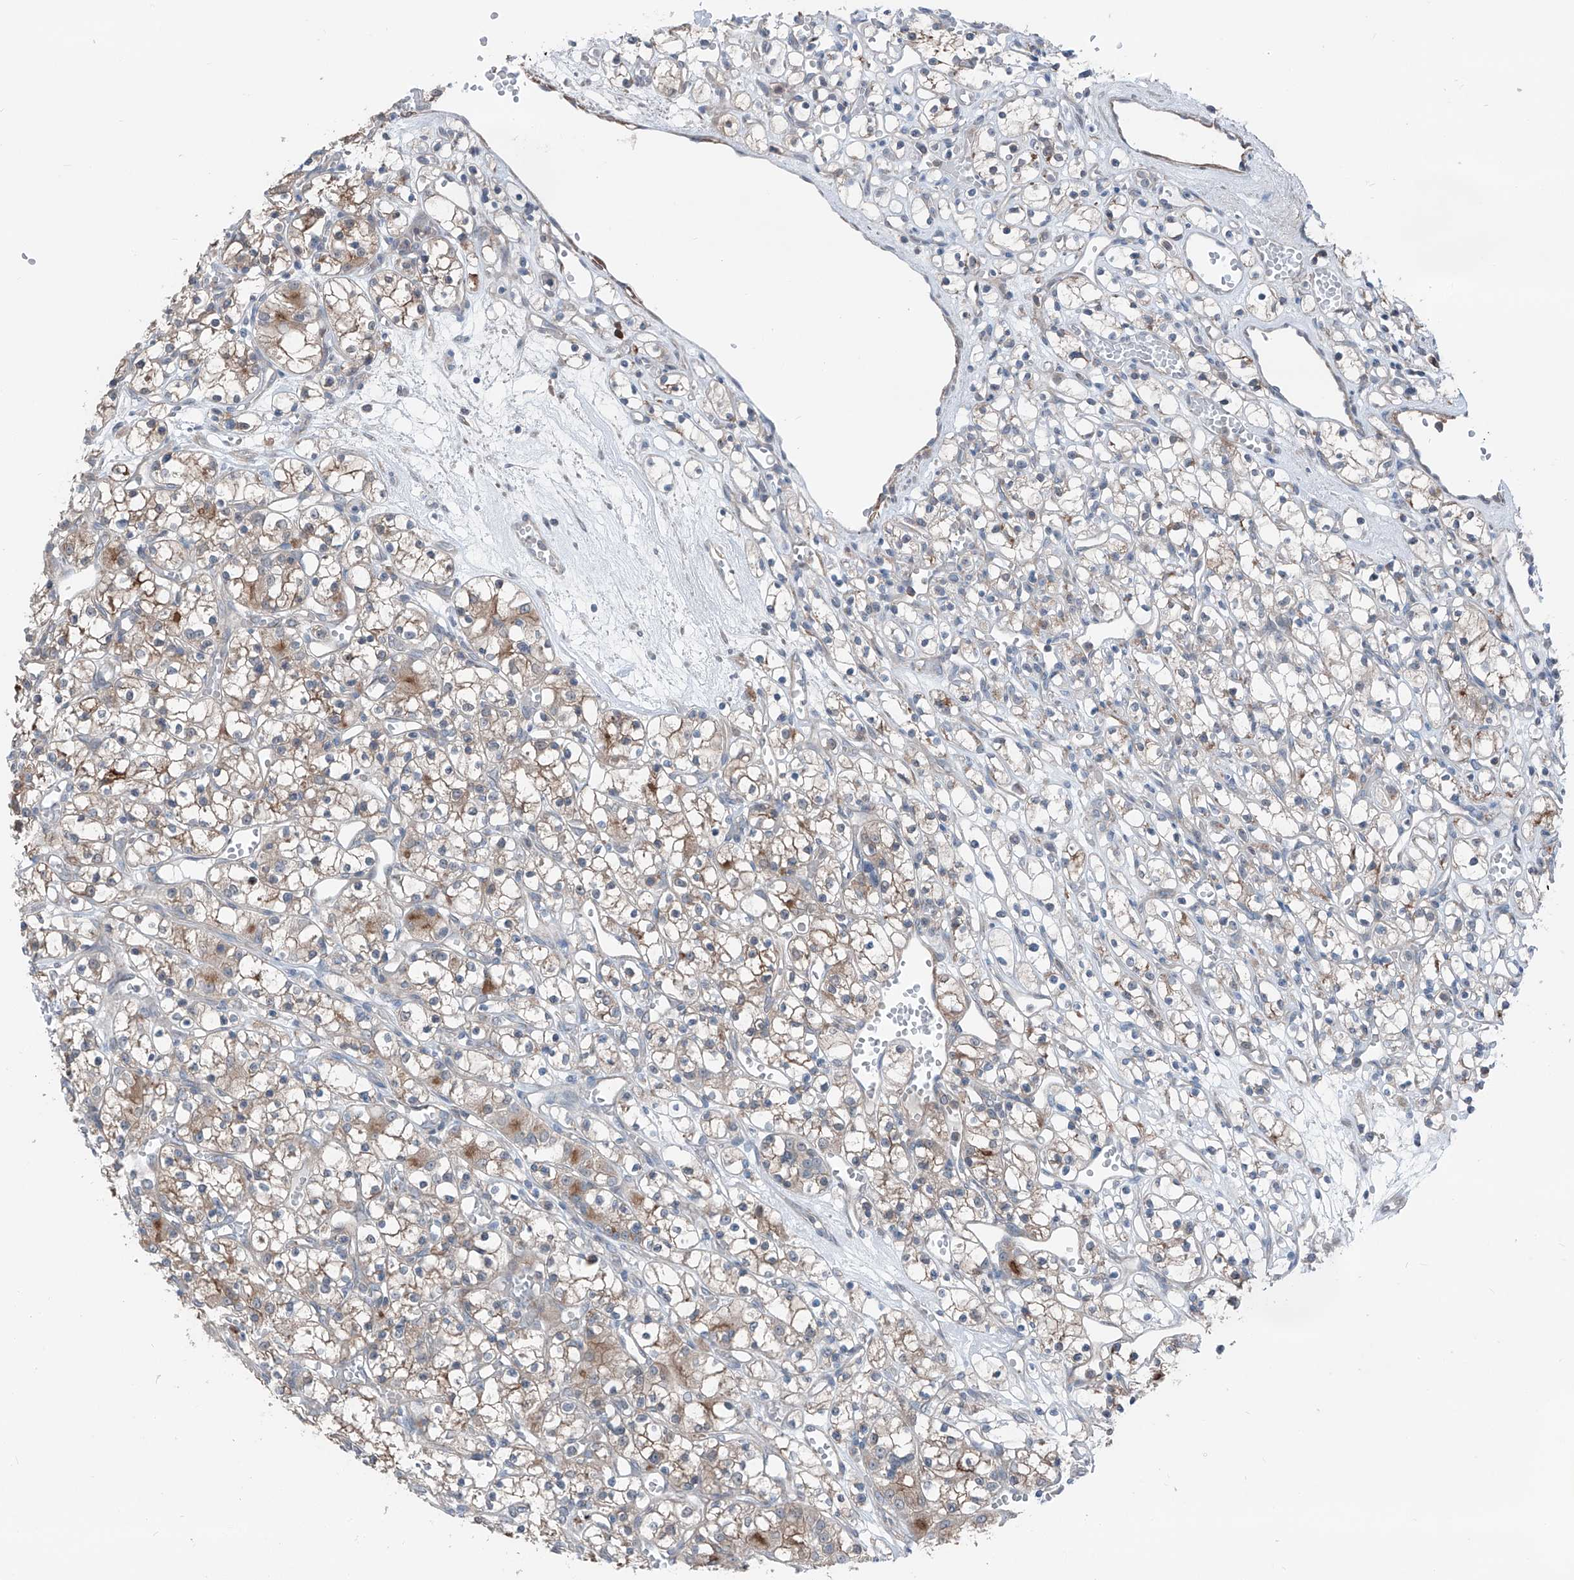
{"staining": {"intensity": "weak", "quantity": ">75%", "location": "cytoplasmic/membranous"}, "tissue": "renal cancer", "cell_type": "Tumor cells", "image_type": "cancer", "snomed": [{"axis": "morphology", "description": "Adenocarcinoma, NOS"}, {"axis": "topography", "description": "Kidney"}], "caption": "Immunohistochemistry (DAB (3,3'-diaminobenzidine)) staining of renal cancer (adenocarcinoma) displays weak cytoplasmic/membranous protein expression in about >75% of tumor cells.", "gene": "HSPB11", "patient": {"sex": "female", "age": 59}}